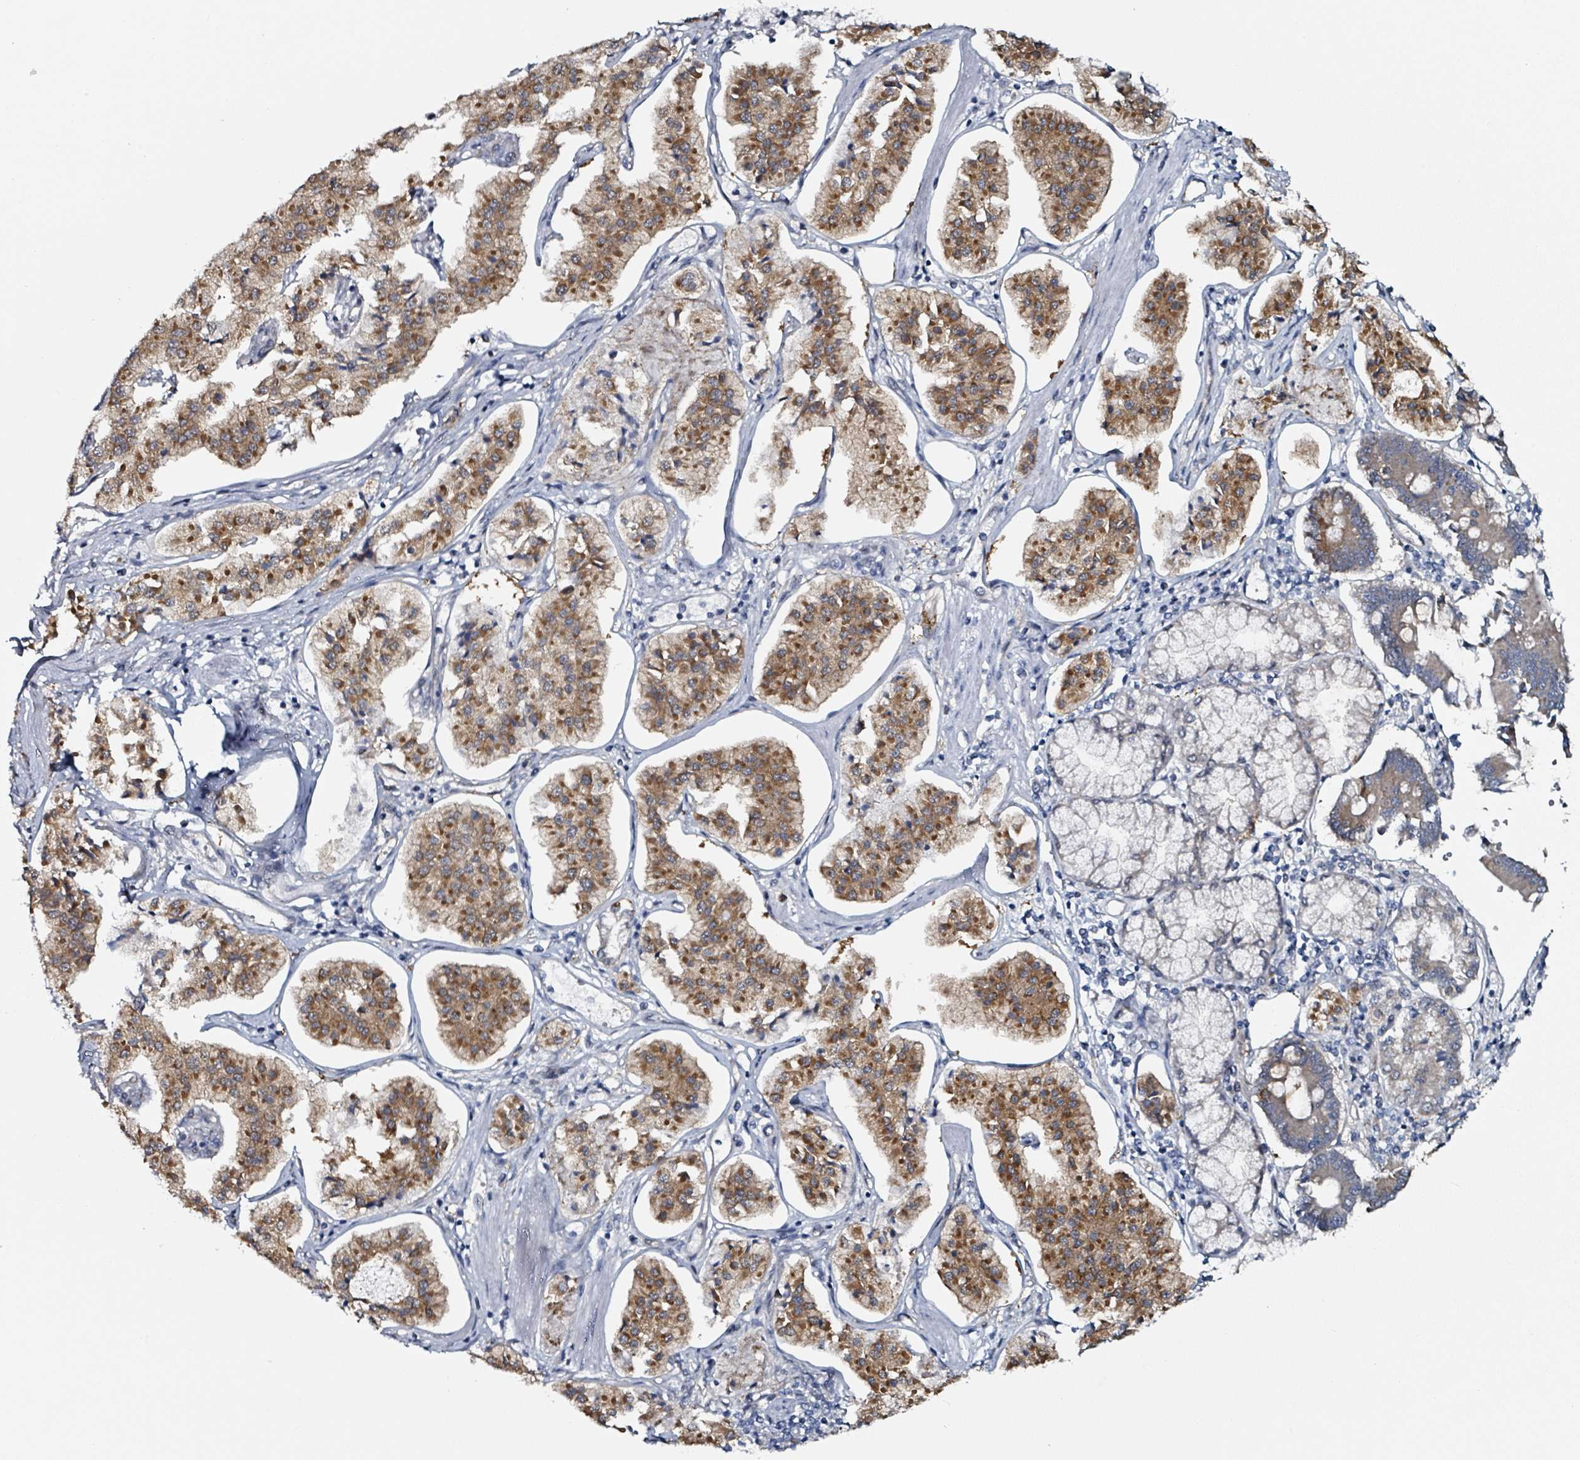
{"staining": {"intensity": "moderate", "quantity": ">75%", "location": "cytoplasmic/membranous"}, "tissue": "pancreatic cancer", "cell_type": "Tumor cells", "image_type": "cancer", "snomed": [{"axis": "morphology", "description": "Adenocarcinoma, NOS"}, {"axis": "topography", "description": "Pancreas"}], "caption": "Brown immunohistochemical staining in adenocarcinoma (pancreatic) shows moderate cytoplasmic/membranous expression in approximately >75% of tumor cells. (DAB (3,3'-diaminobenzidine) IHC, brown staining for protein, blue staining for nuclei).", "gene": "B3GAT3", "patient": {"sex": "female", "age": 50}}